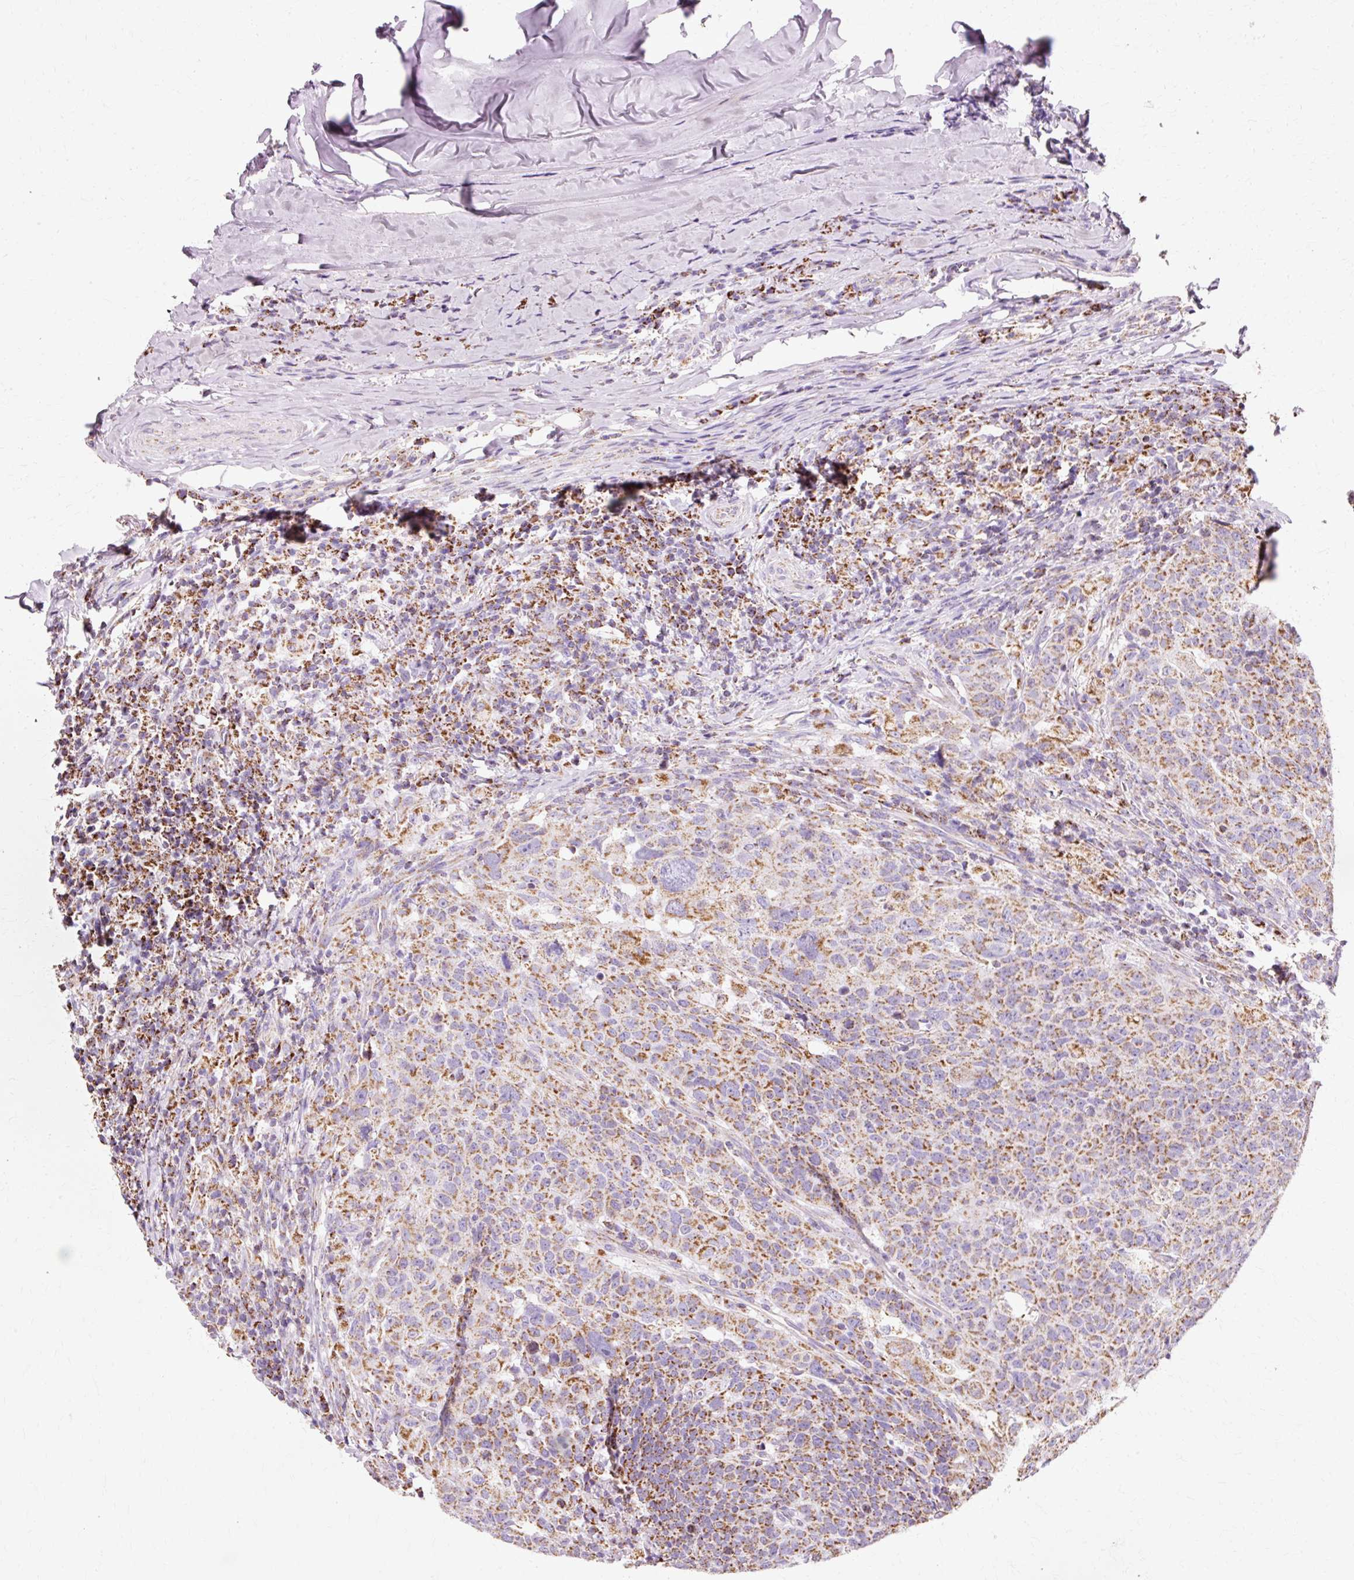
{"staining": {"intensity": "moderate", "quantity": ">75%", "location": "cytoplasmic/membranous"}, "tissue": "head and neck cancer", "cell_type": "Tumor cells", "image_type": "cancer", "snomed": [{"axis": "morphology", "description": "Normal tissue, NOS"}, {"axis": "morphology", "description": "Squamous cell carcinoma, NOS"}, {"axis": "topography", "description": "Skeletal muscle"}, {"axis": "topography", "description": "Vascular tissue"}, {"axis": "topography", "description": "Peripheral nerve tissue"}, {"axis": "topography", "description": "Head-Neck"}], "caption": "A micrograph of human head and neck squamous cell carcinoma stained for a protein shows moderate cytoplasmic/membranous brown staining in tumor cells.", "gene": "ATP5PO", "patient": {"sex": "male", "age": 66}}